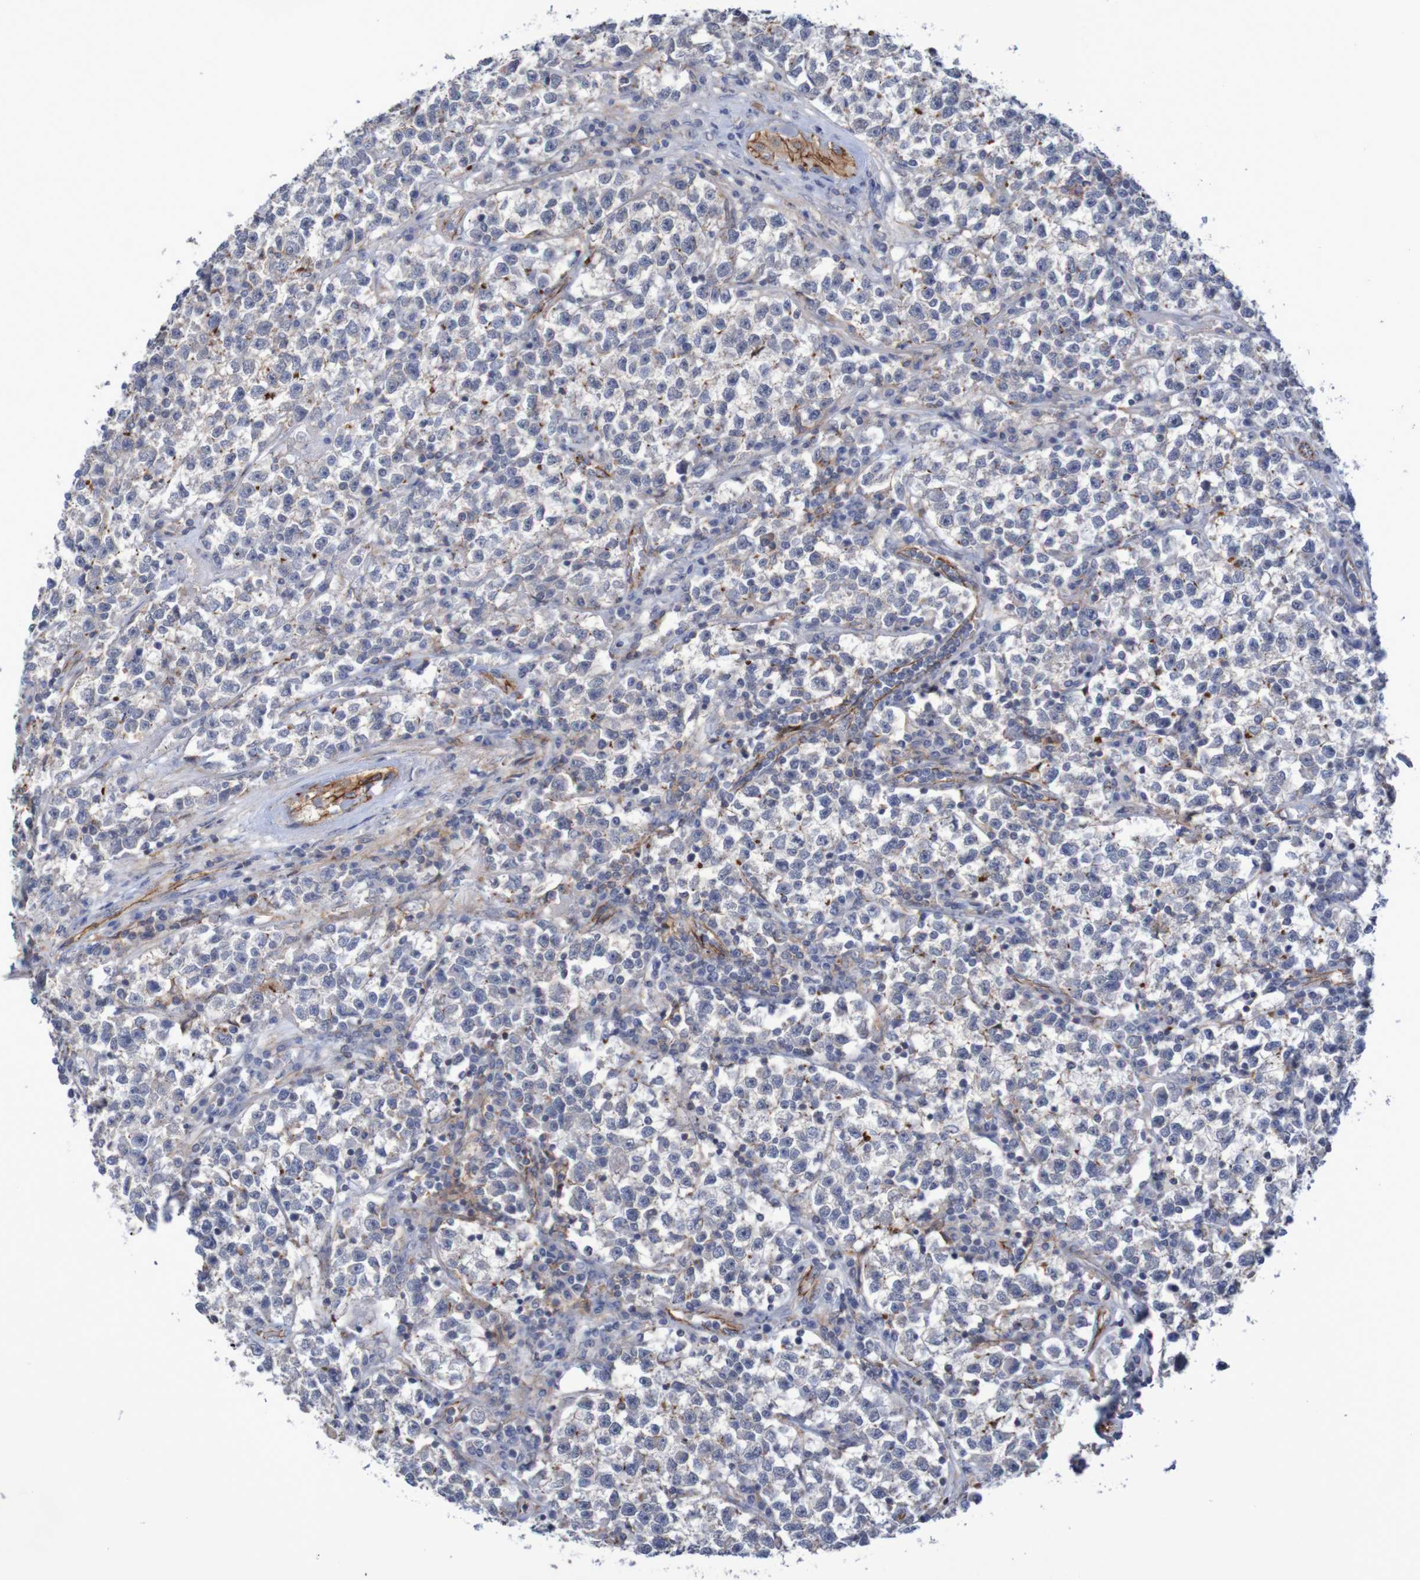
{"staining": {"intensity": "negative", "quantity": "none", "location": "none"}, "tissue": "testis cancer", "cell_type": "Tumor cells", "image_type": "cancer", "snomed": [{"axis": "morphology", "description": "Seminoma, NOS"}, {"axis": "topography", "description": "Testis"}], "caption": "Seminoma (testis) stained for a protein using immunohistochemistry (IHC) displays no positivity tumor cells.", "gene": "NECTIN2", "patient": {"sex": "male", "age": 22}}